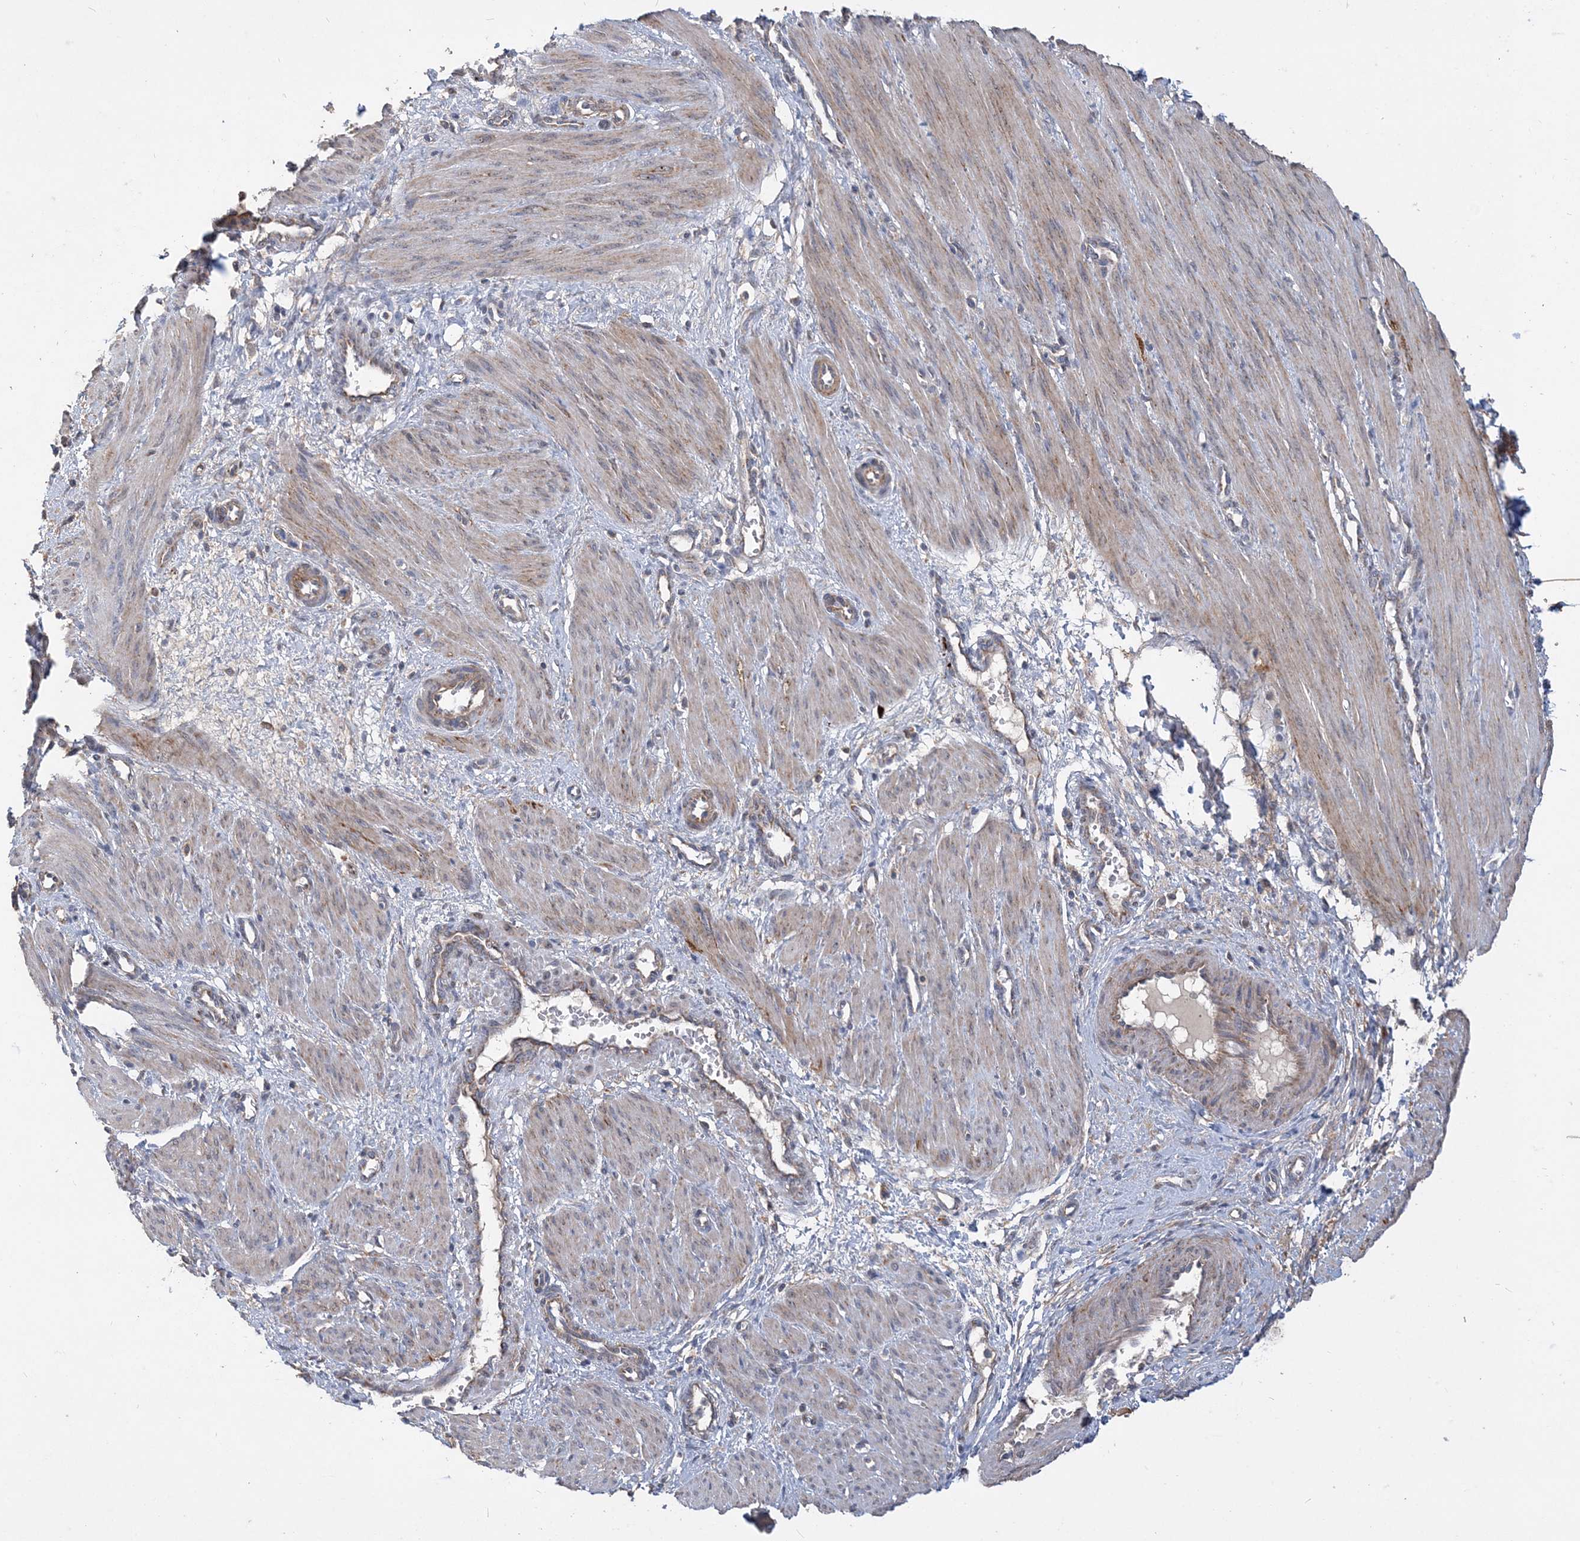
{"staining": {"intensity": "weak", "quantity": "<25%", "location": "cytoplasmic/membranous"}, "tissue": "smooth muscle", "cell_type": "Smooth muscle cells", "image_type": "normal", "snomed": [{"axis": "morphology", "description": "Normal tissue, NOS"}, {"axis": "topography", "description": "Endometrium"}], "caption": "This is a histopathology image of immunohistochemistry (IHC) staining of unremarkable smooth muscle, which shows no positivity in smooth muscle cells. (DAB immunohistochemistry (IHC) with hematoxylin counter stain).", "gene": "FEZ2", "patient": {"sex": "female", "age": 33}}